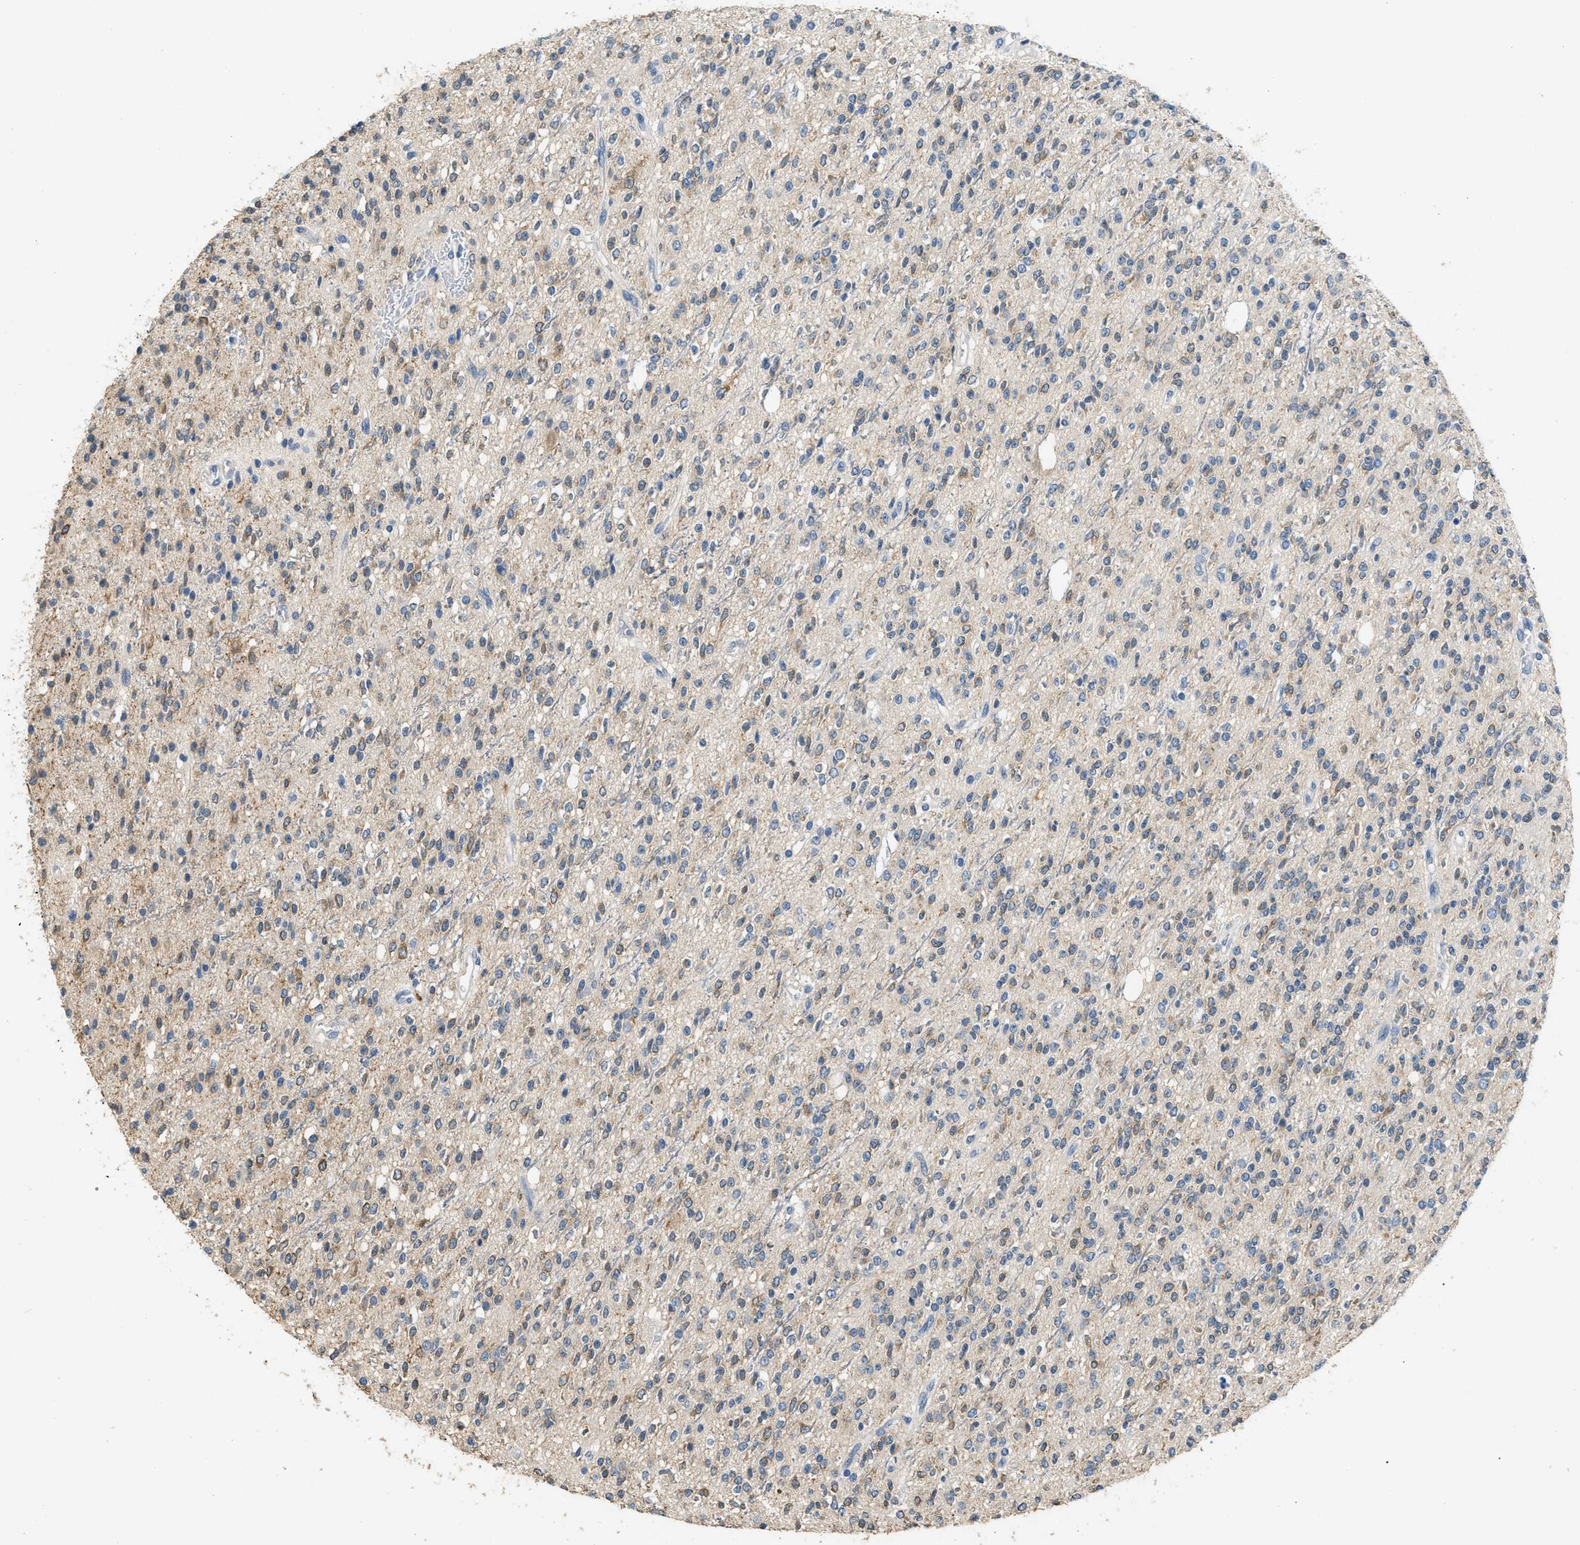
{"staining": {"intensity": "weak", "quantity": ">75%", "location": "cytoplasmic/membranous"}, "tissue": "glioma", "cell_type": "Tumor cells", "image_type": "cancer", "snomed": [{"axis": "morphology", "description": "Glioma, malignant, High grade"}, {"axis": "topography", "description": "Brain"}], "caption": "Malignant glioma (high-grade) stained with a brown dye displays weak cytoplasmic/membranous positive positivity in about >75% of tumor cells.", "gene": "TOMM34", "patient": {"sex": "male", "age": 34}}